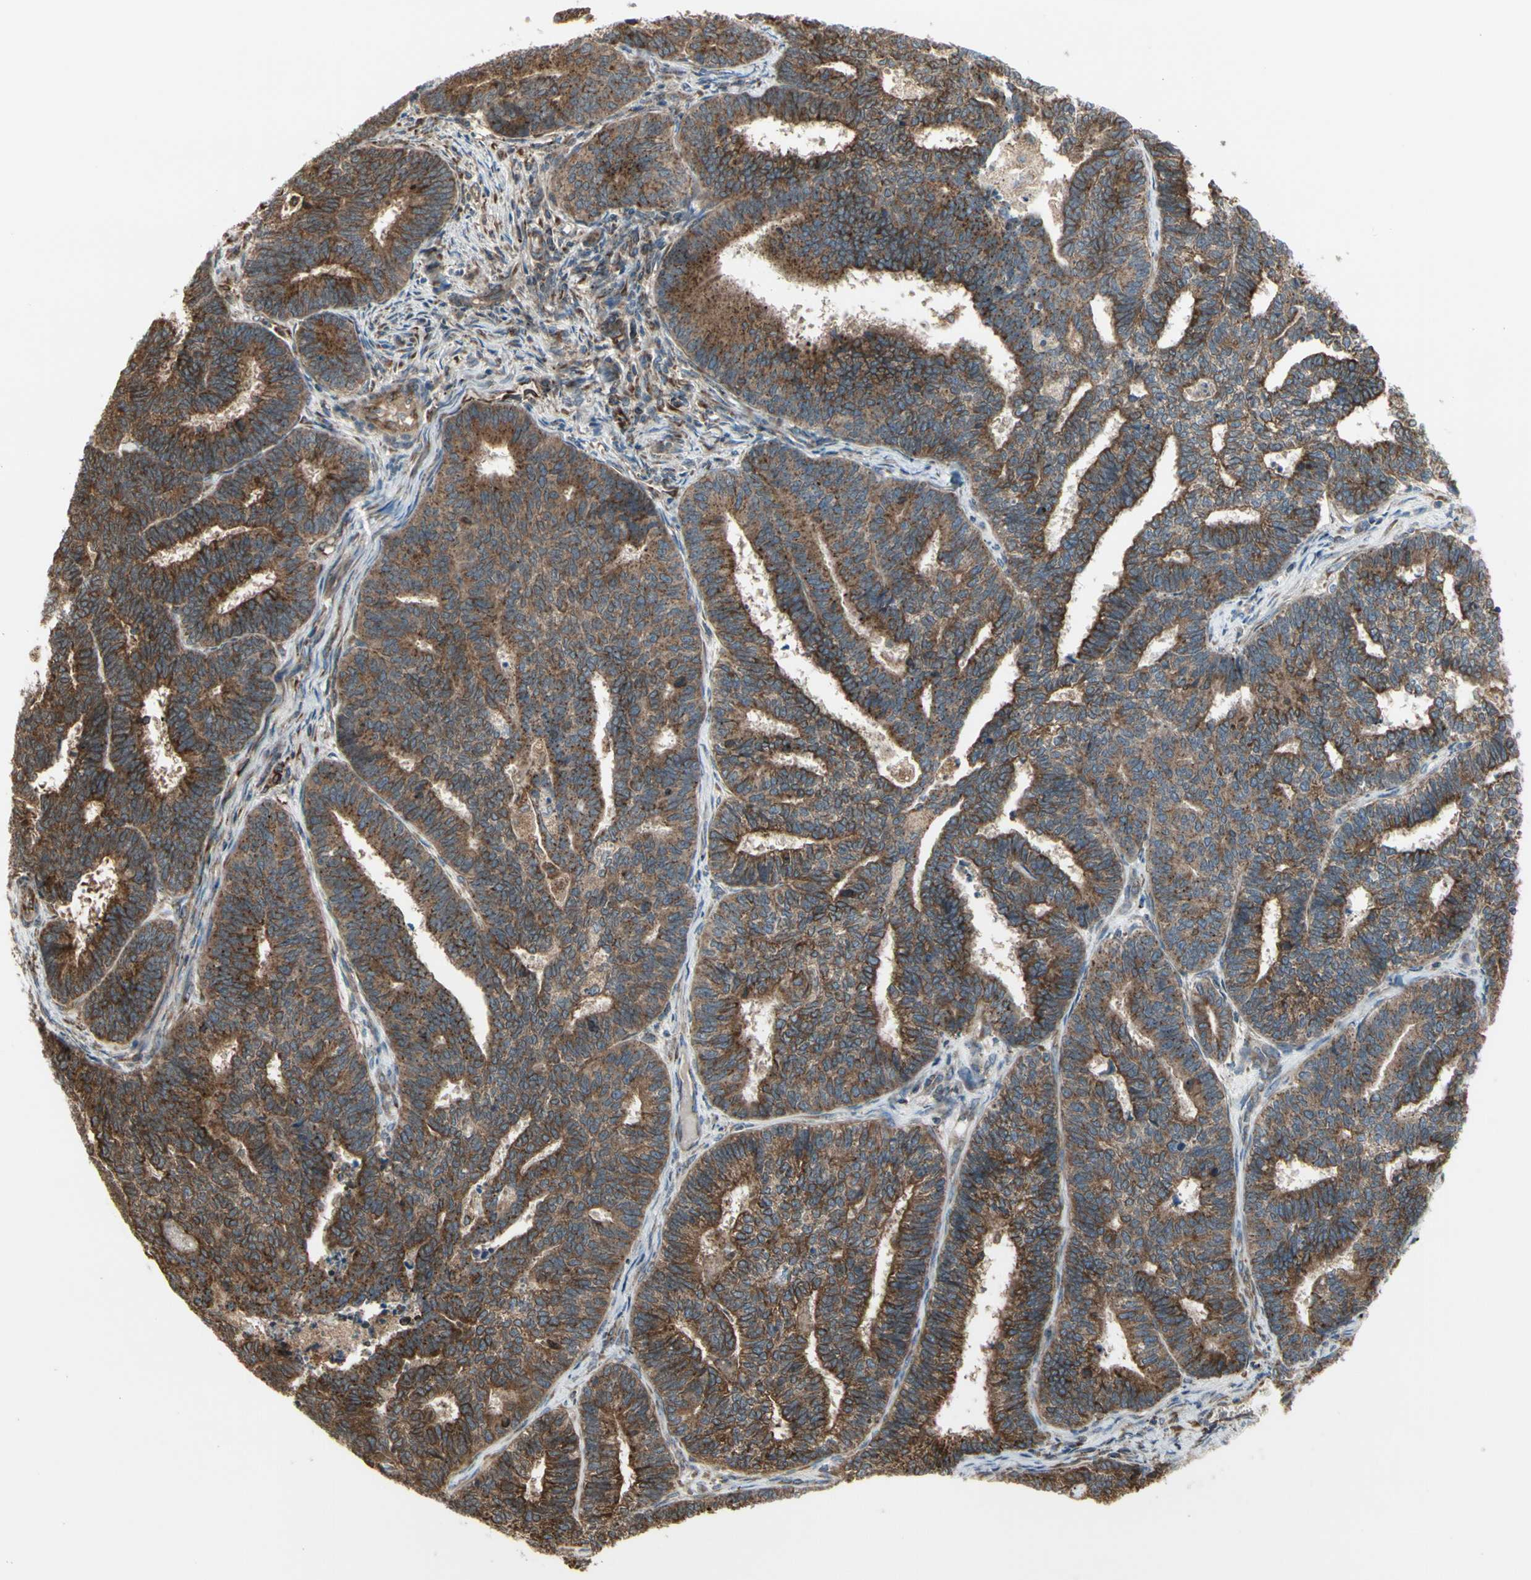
{"staining": {"intensity": "strong", "quantity": ">75%", "location": "cytoplasmic/membranous"}, "tissue": "endometrial cancer", "cell_type": "Tumor cells", "image_type": "cancer", "snomed": [{"axis": "morphology", "description": "Adenocarcinoma, NOS"}, {"axis": "topography", "description": "Endometrium"}], "caption": "Approximately >75% of tumor cells in human endometrial adenocarcinoma show strong cytoplasmic/membranous protein staining as visualized by brown immunohistochemical staining.", "gene": "SLC39A9", "patient": {"sex": "female", "age": 70}}